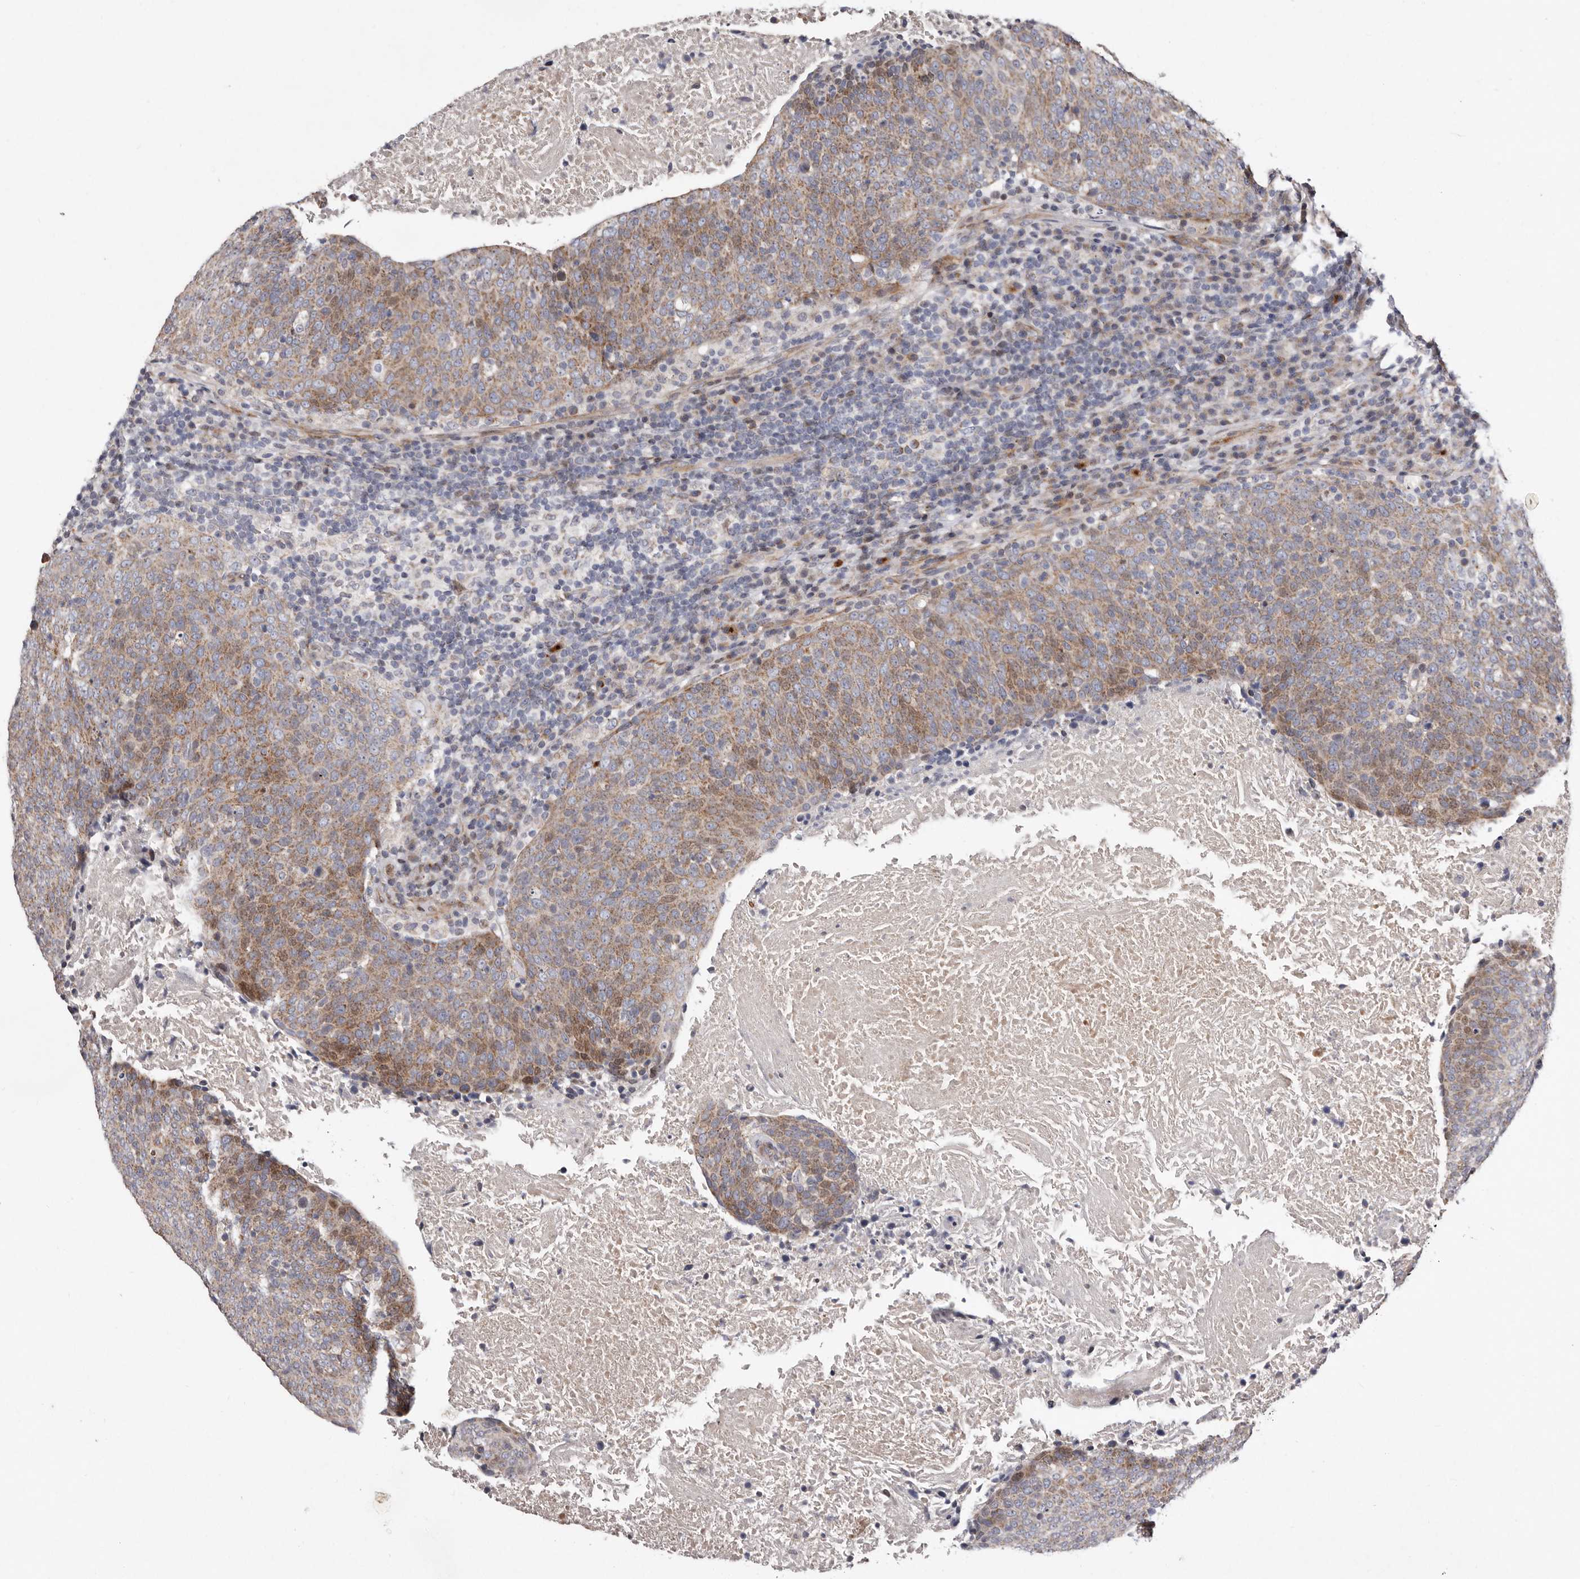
{"staining": {"intensity": "moderate", "quantity": ">75%", "location": "cytoplasmic/membranous,nuclear"}, "tissue": "head and neck cancer", "cell_type": "Tumor cells", "image_type": "cancer", "snomed": [{"axis": "morphology", "description": "Squamous cell carcinoma, NOS"}, {"axis": "morphology", "description": "Squamous cell carcinoma, metastatic, NOS"}, {"axis": "topography", "description": "Lymph node"}, {"axis": "topography", "description": "Head-Neck"}], "caption": "Protein expression analysis of head and neck squamous cell carcinoma demonstrates moderate cytoplasmic/membranous and nuclear staining in approximately >75% of tumor cells. (brown staining indicates protein expression, while blue staining denotes nuclei).", "gene": "TIMM17B", "patient": {"sex": "male", "age": 62}}